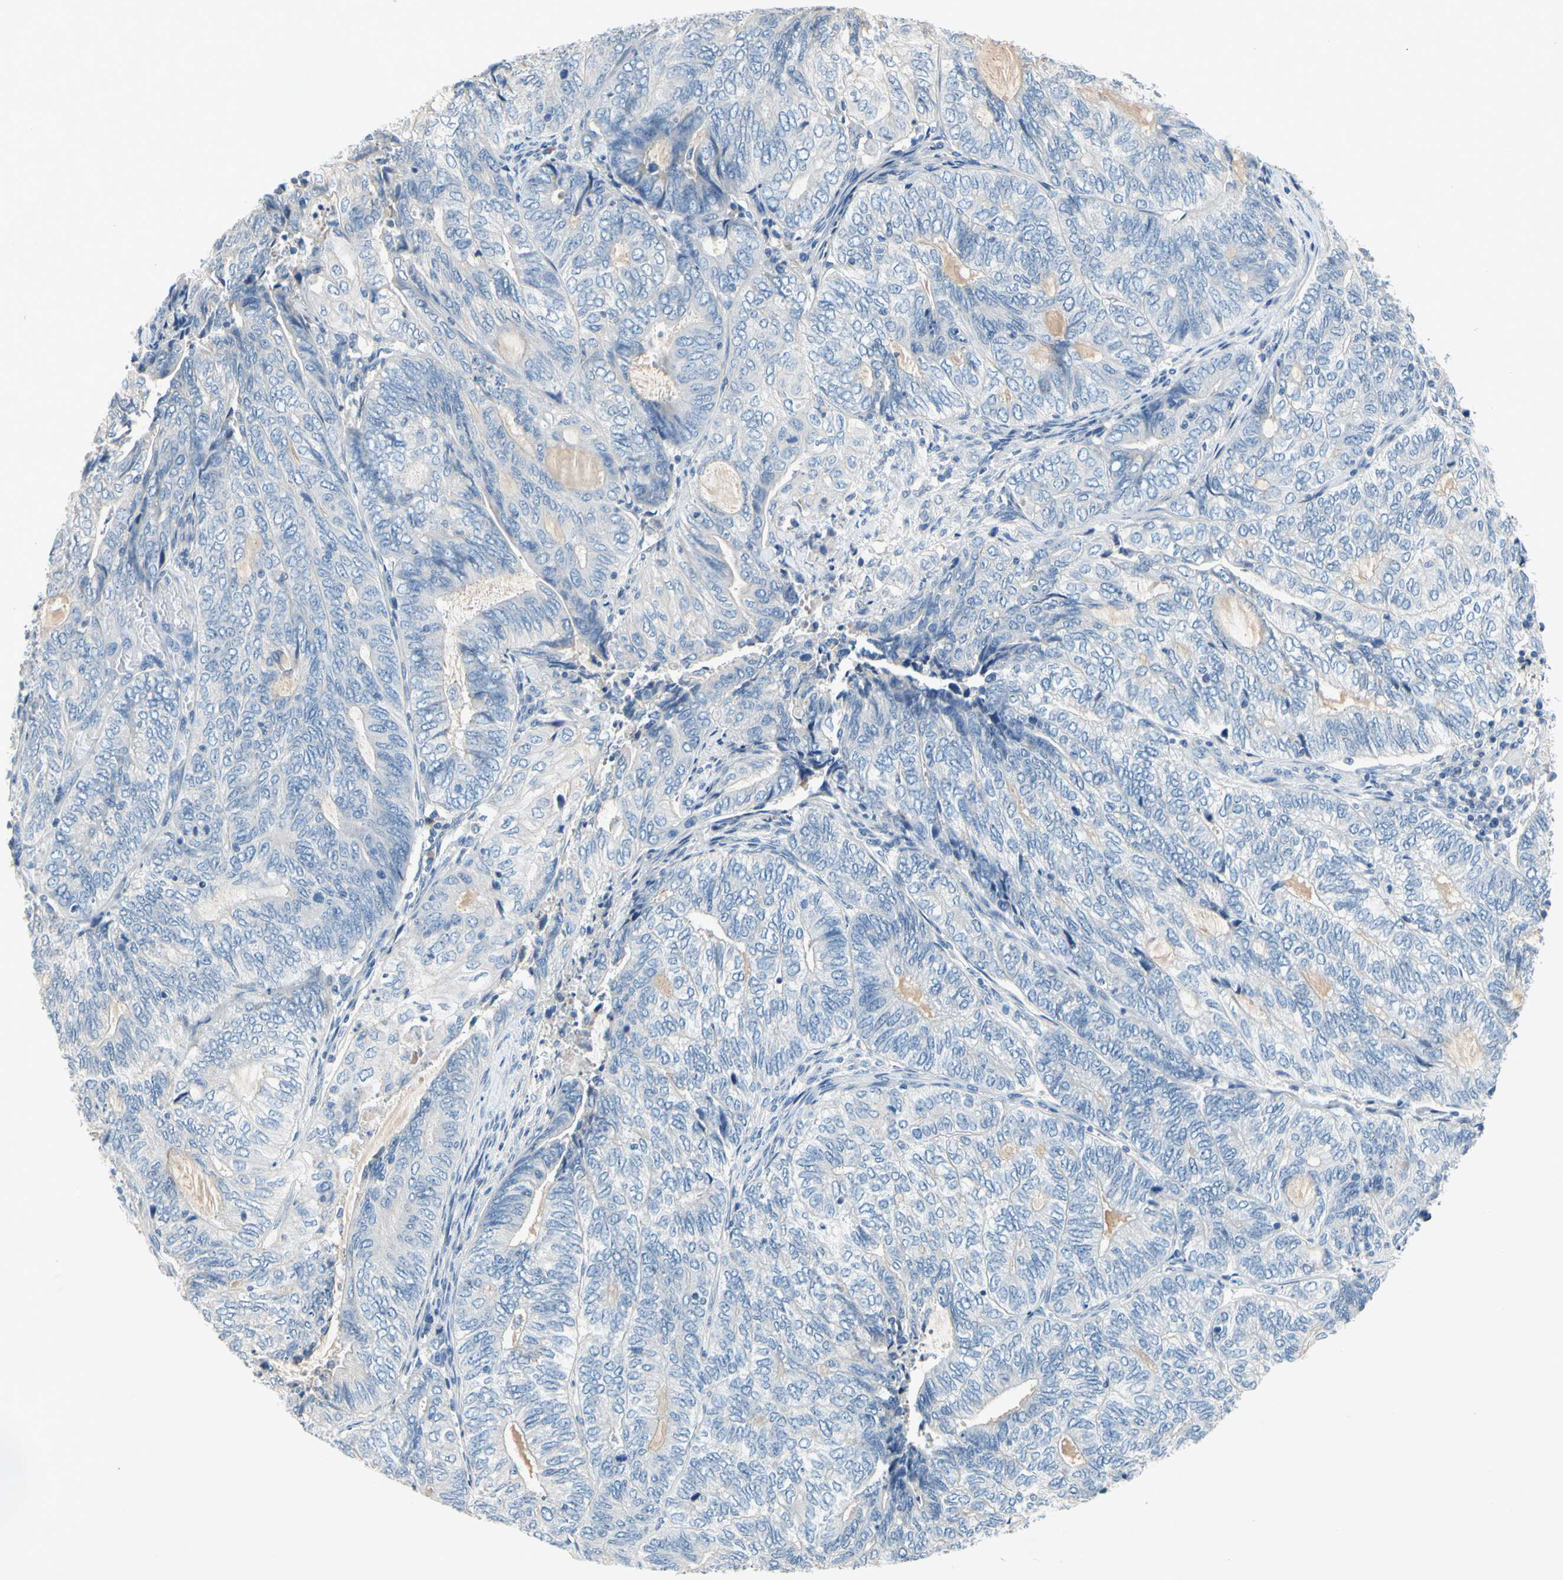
{"staining": {"intensity": "negative", "quantity": "none", "location": "none"}, "tissue": "endometrial cancer", "cell_type": "Tumor cells", "image_type": "cancer", "snomed": [{"axis": "morphology", "description": "Adenocarcinoma, NOS"}, {"axis": "topography", "description": "Uterus"}, {"axis": "topography", "description": "Endometrium"}], "caption": "Immunohistochemical staining of endometrial adenocarcinoma exhibits no significant expression in tumor cells.", "gene": "CCM2L", "patient": {"sex": "female", "age": 70}}